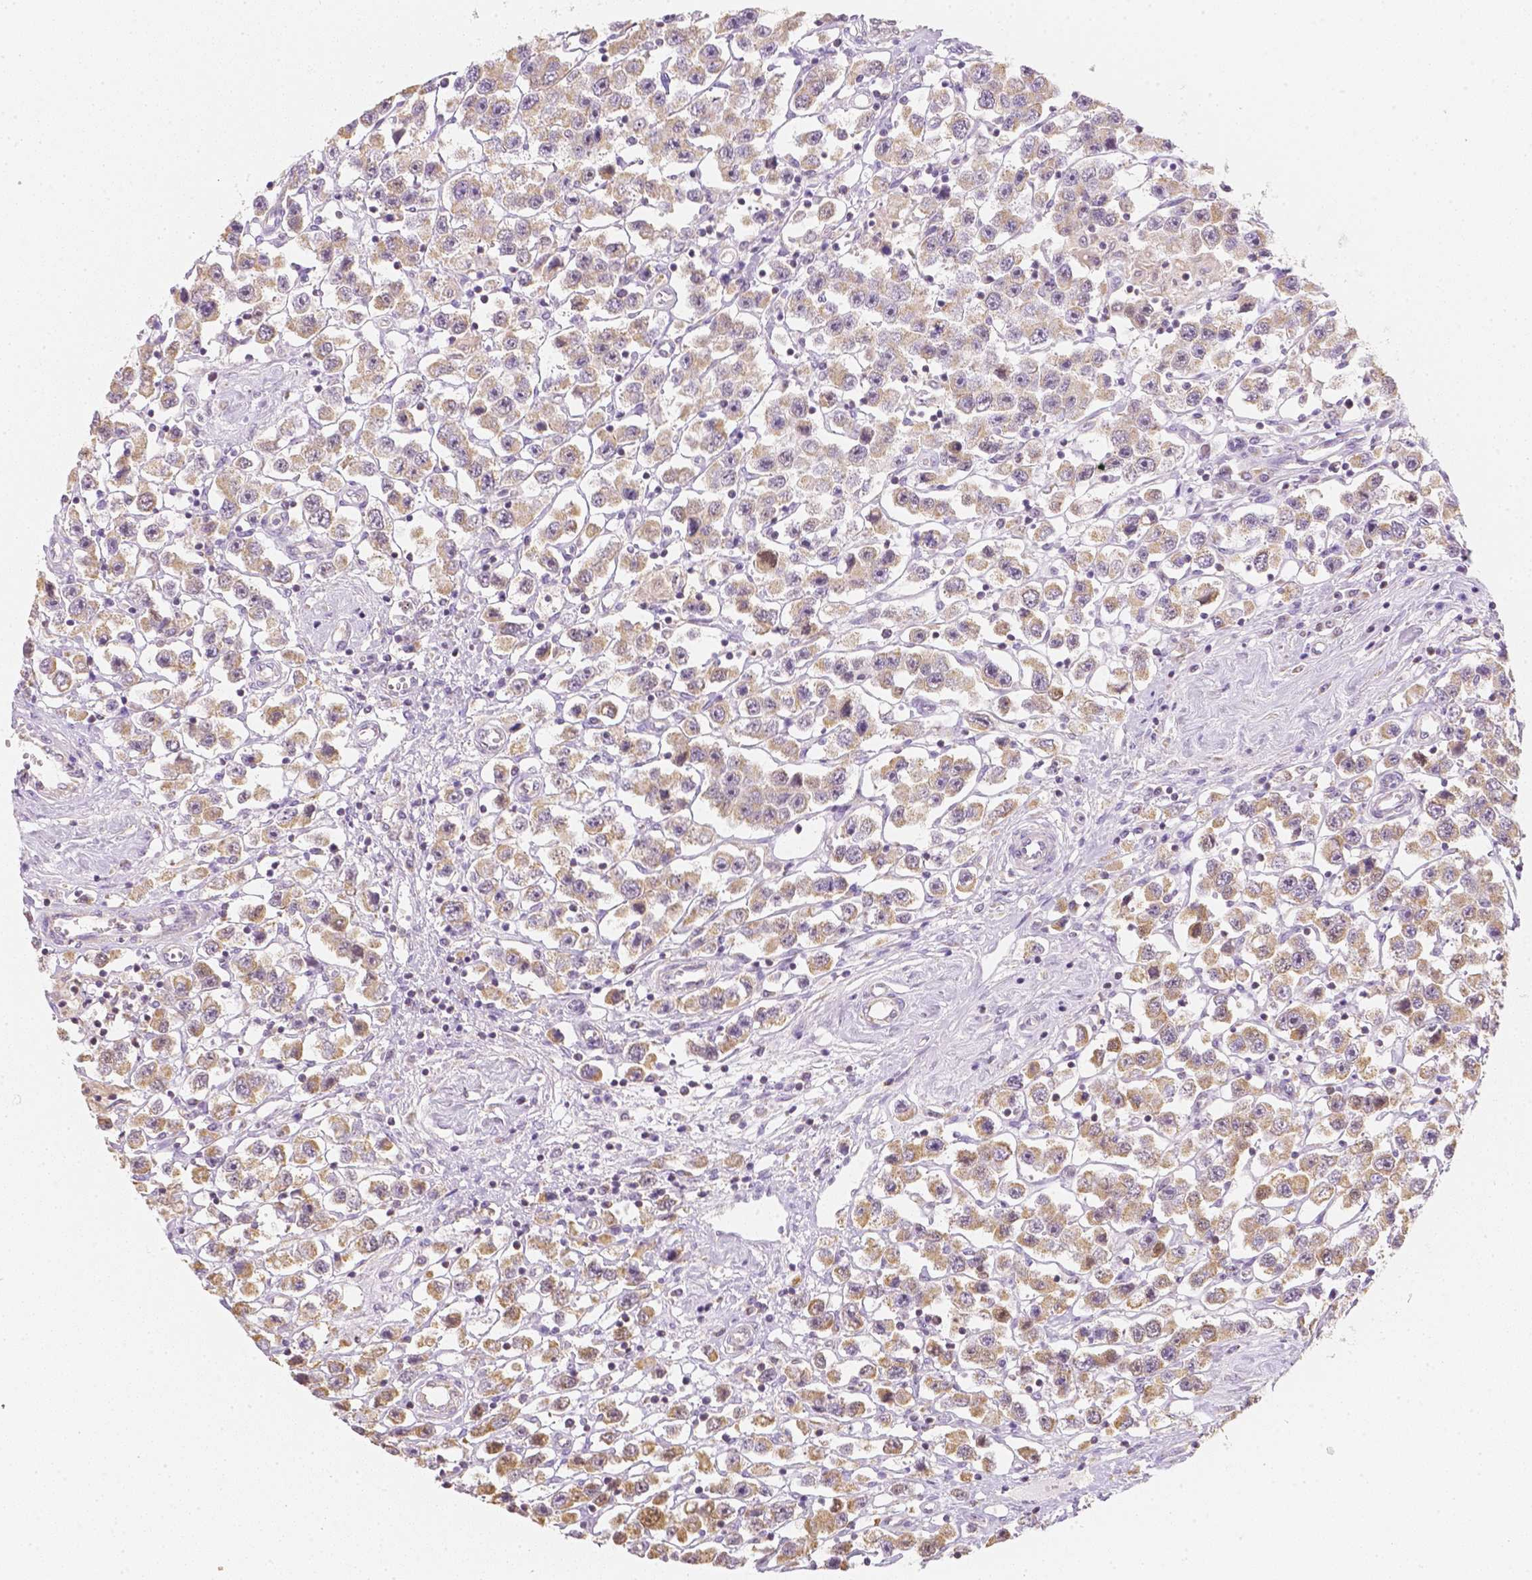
{"staining": {"intensity": "moderate", "quantity": ">75%", "location": "cytoplasmic/membranous"}, "tissue": "testis cancer", "cell_type": "Tumor cells", "image_type": "cancer", "snomed": [{"axis": "morphology", "description": "Seminoma, NOS"}, {"axis": "topography", "description": "Testis"}], "caption": "Moderate cytoplasmic/membranous positivity is seen in about >75% of tumor cells in testis cancer (seminoma). (Stains: DAB (3,3'-diaminobenzidine) in brown, nuclei in blue, Microscopy: brightfield microscopy at high magnification).", "gene": "NVL", "patient": {"sex": "male", "age": 45}}